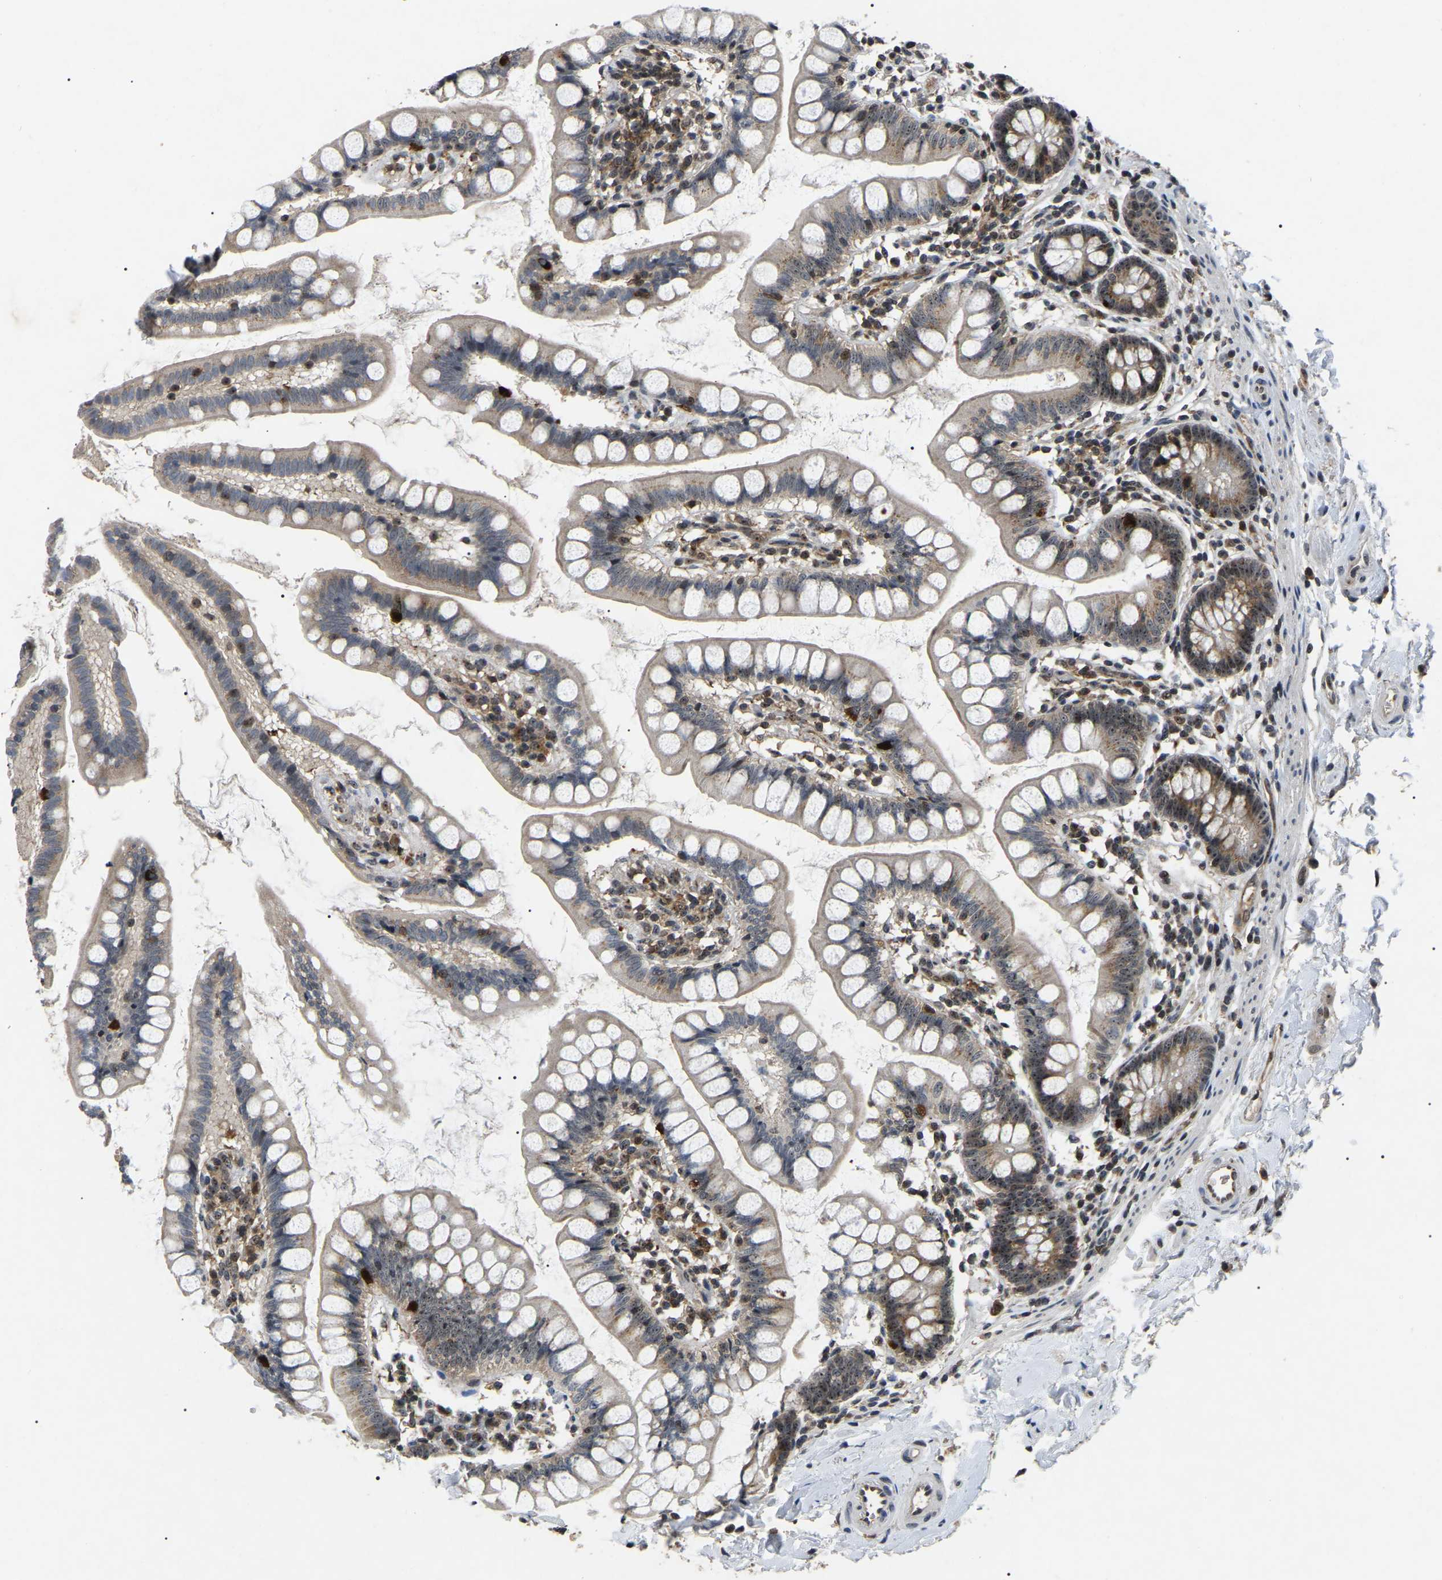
{"staining": {"intensity": "moderate", "quantity": "<25%", "location": "nuclear"}, "tissue": "small intestine", "cell_type": "Glandular cells", "image_type": "normal", "snomed": [{"axis": "morphology", "description": "Normal tissue, NOS"}, {"axis": "topography", "description": "Small intestine"}], "caption": "The micrograph reveals immunohistochemical staining of unremarkable small intestine. There is moderate nuclear positivity is identified in about <25% of glandular cells. (IHC, brightfield microscopy, high magnification).", "gene": "RBM28", "patient": {"sex": "female", "age": 84}}